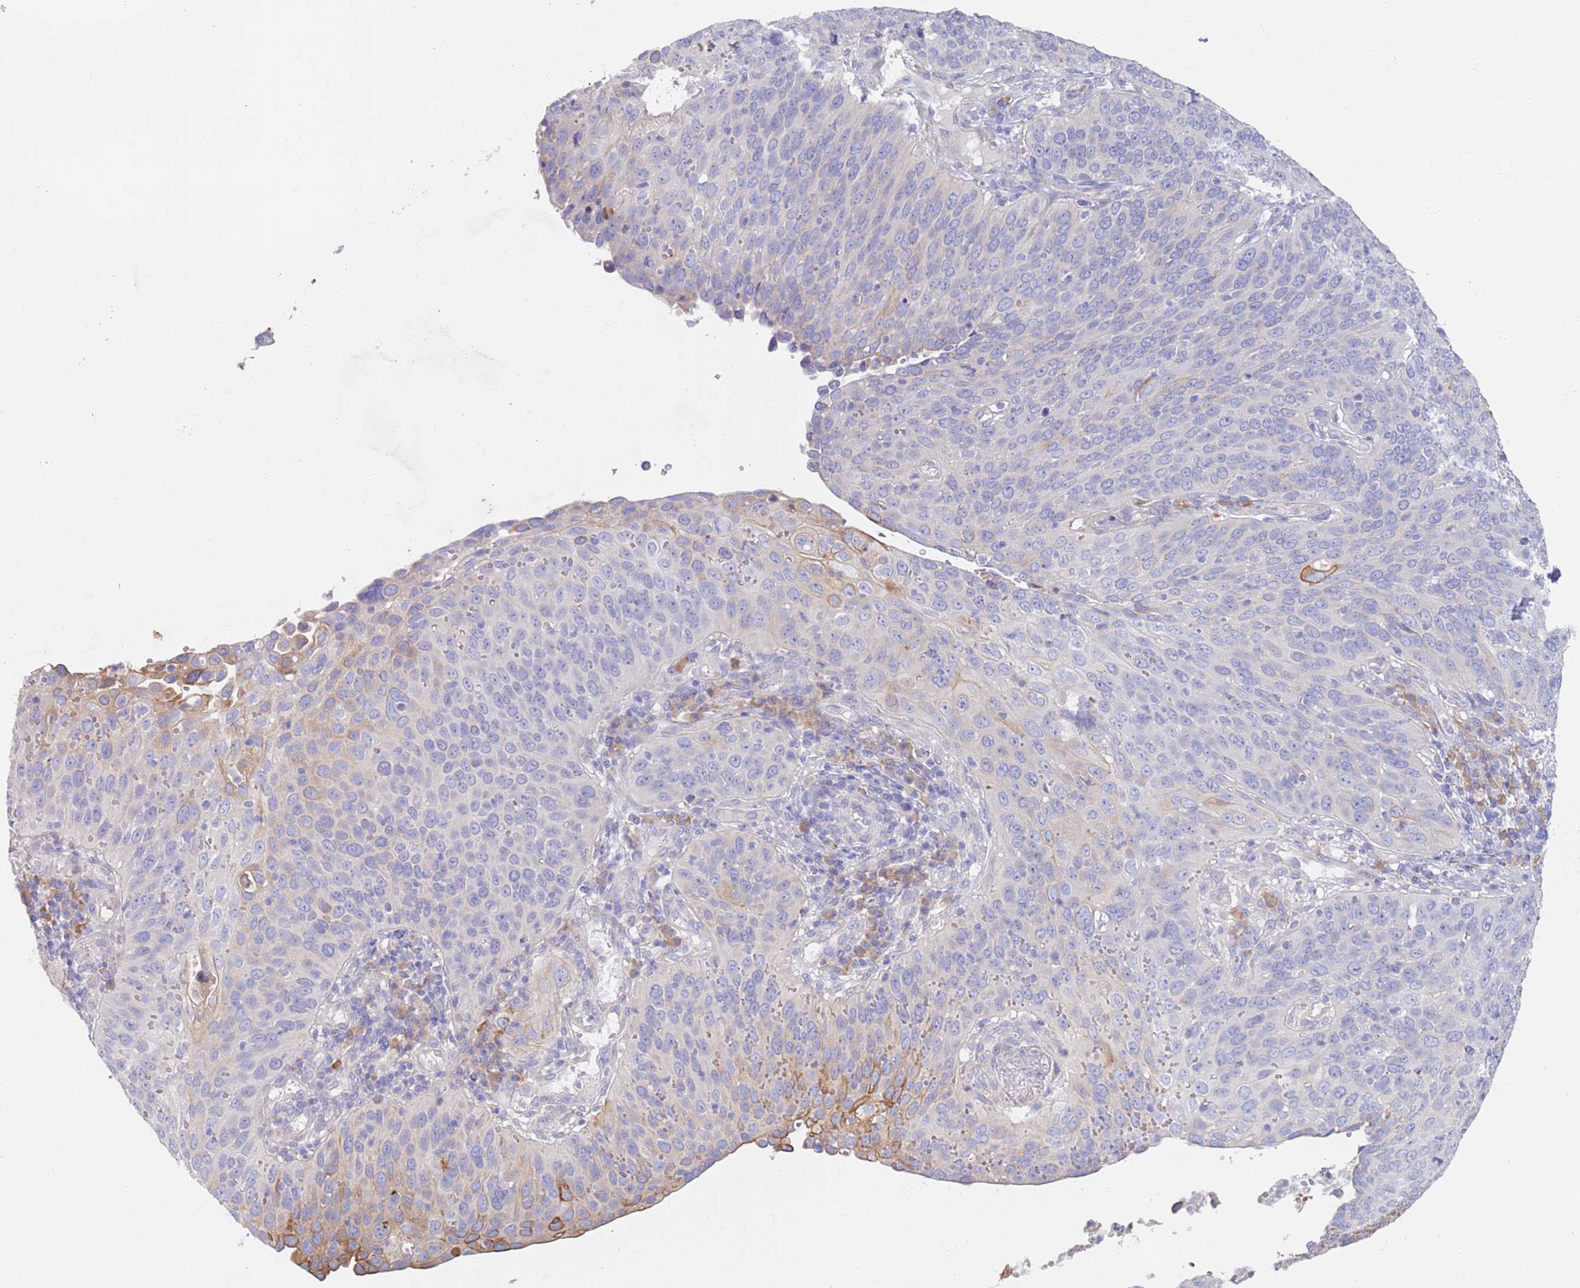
{"staining": {"intensity": "moderate", "quantity": "<25%", "location": "cytoplasmic/membranous"}, "tissue": "cervical cancer", "cell_type": "Tumor cells", "image_type": "cancer", "snomed": [{"axis": "morphology", "description": "Squamous cell carcinoma, NOS"}, {"axis": "topography", "description": "Cervix"}], "caption": "A brown stain labels moderate cytoplasmic/membranous expression of a protein in human squamous cell carcinoma (cervical) tumor cells.", "gene": "CCDC149", "patient": {"sex": "female", "age": 36}}